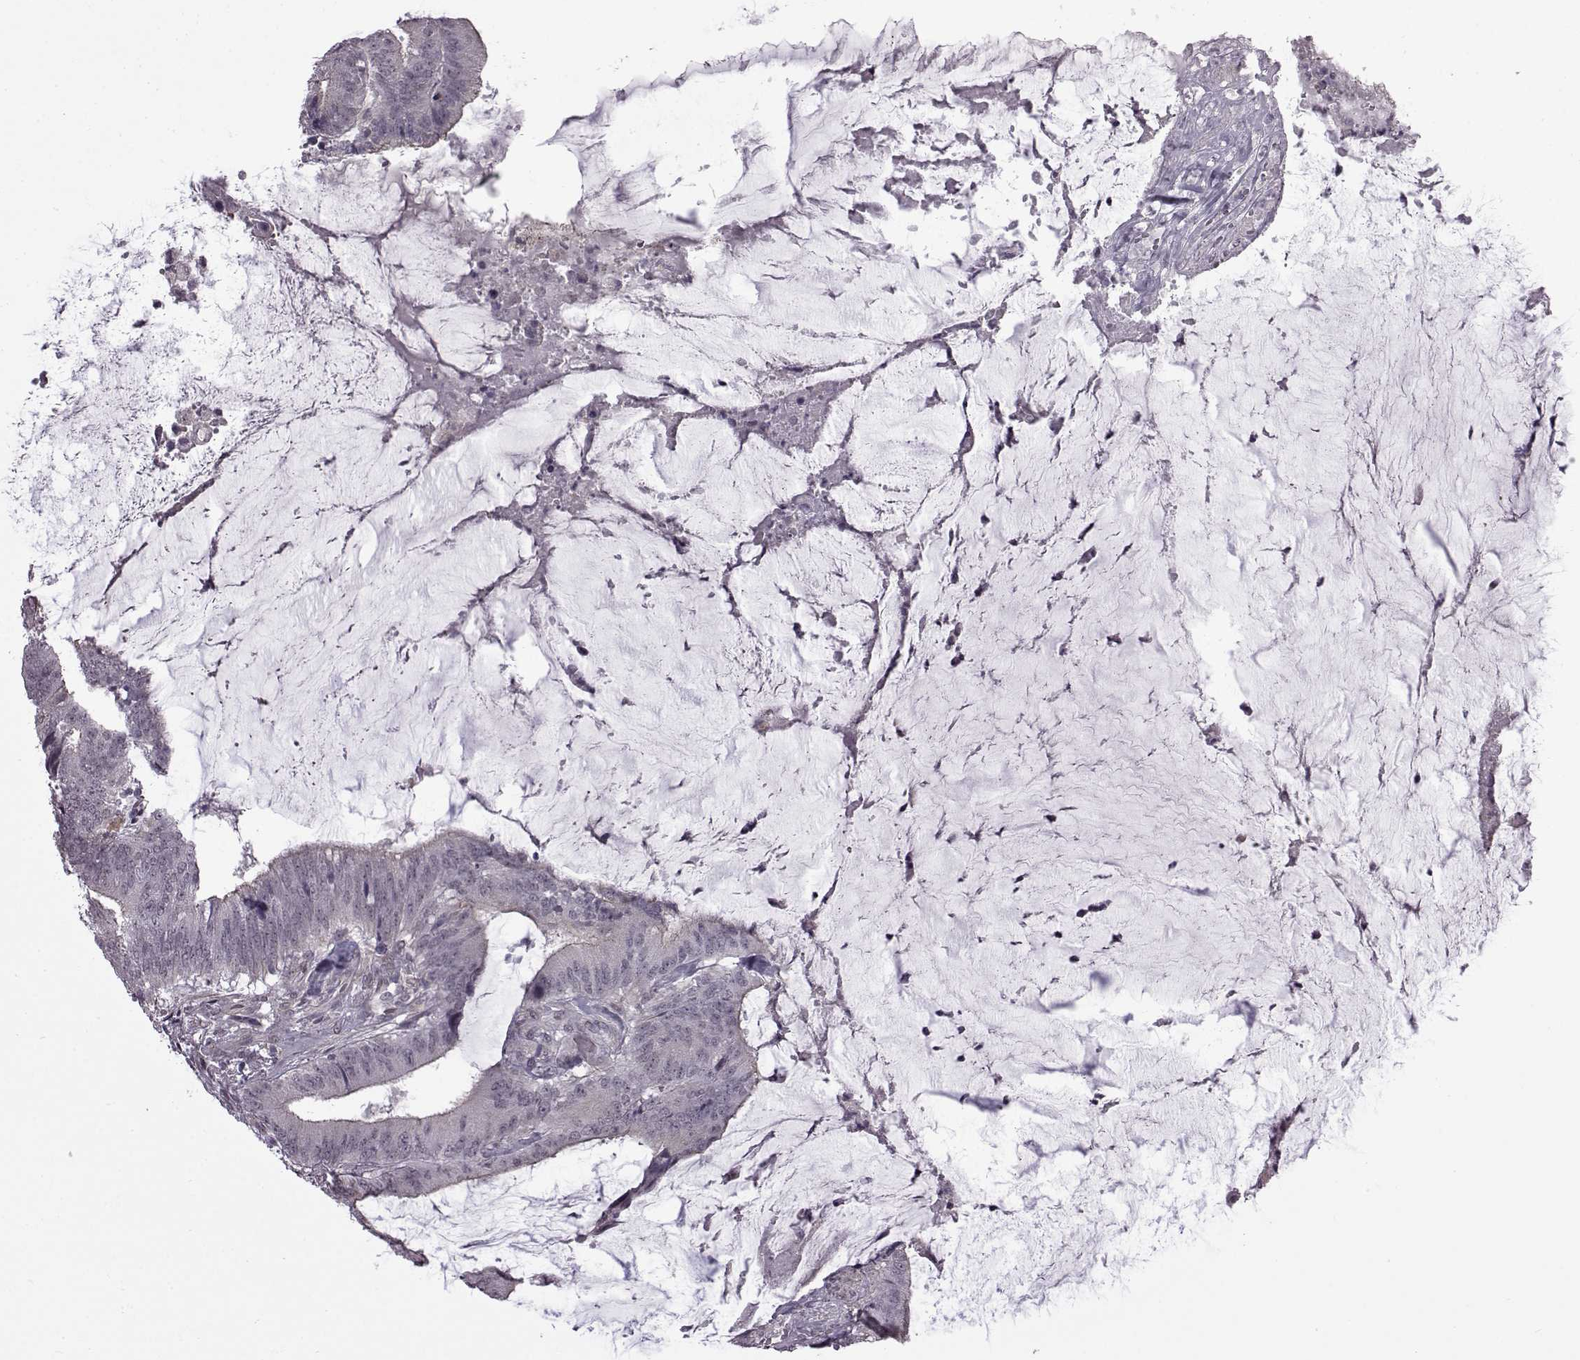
{"staining": {"intensity": "negative", "quantity": "none", "location": "none"}, "tissue": "colorectal cancer", "cell_type": "Tumor cells", "image_type": "cancer", "snomed": [{"axis": "morphology", "description": "Adenocarcinoma, NOS"}, {"axis": "topography", "description": "Colon"}], "caption": "There is no significant staining in tumor cells of adenocarcinoma (colorectal).", "gene": "SYNPO2", "patient": {"sex": "female", "age": 43}}